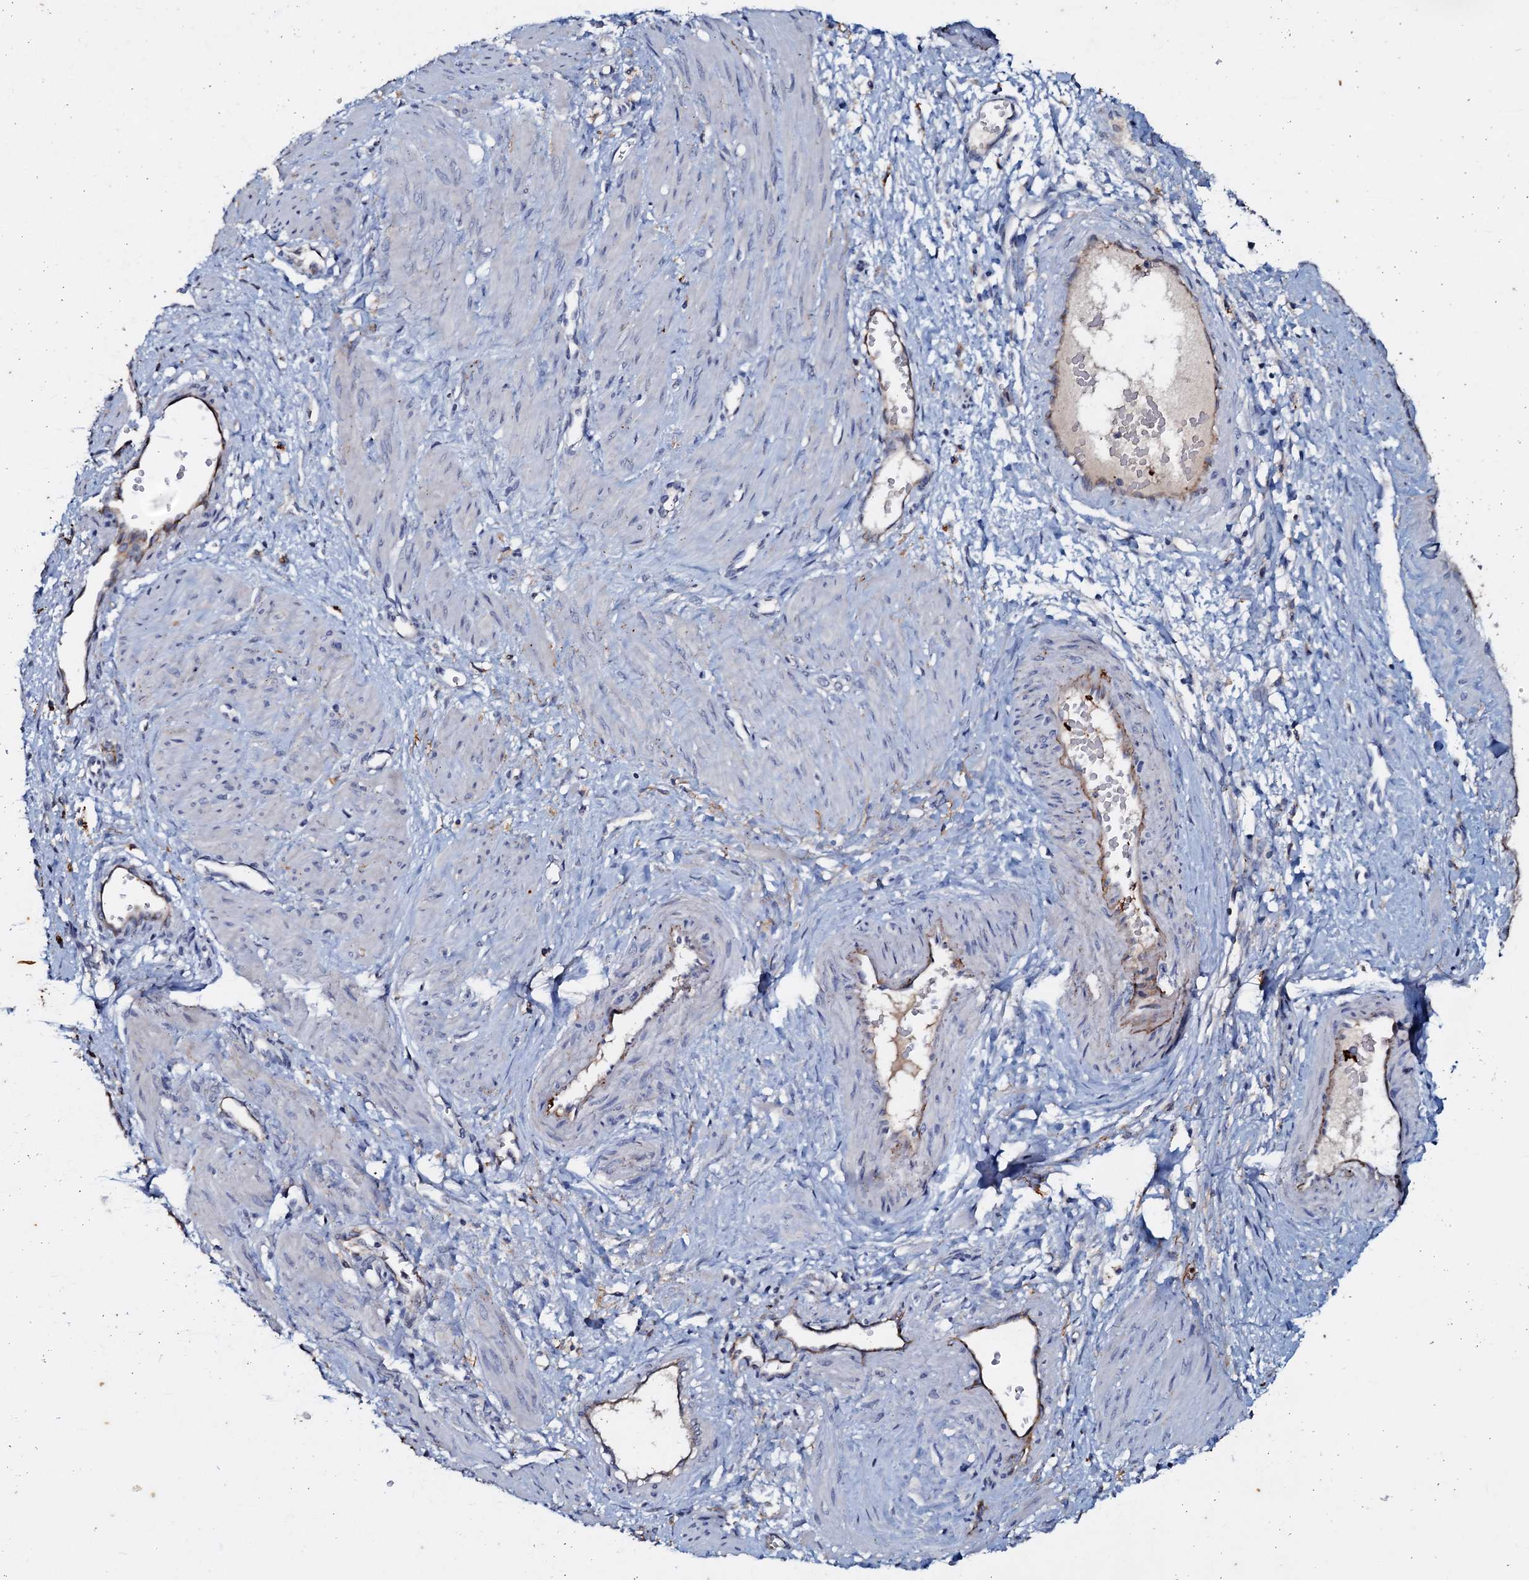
{"staining": {"intensity": "negative", "quantity": "none", "location": "none"}, "tissue": "smooth muscle", "cell_type": "Smooth muscle cells", "image_type": "normal", "snomed": [{"axis": "morphology", "description": "Normal tissue, NOS"}, {"axis": "topography", "description": "Endometrium"}], "caption": "Protein analysis of benign smooth muscle shows no significant expression in smooth muscle cells. Brightfield microscopy of IHC stained with DAB (brown) and hematoxylin (blue), captured at high magnification.", "gene": "MANSC4", "patient": {"sex": "female", "age": 33}}